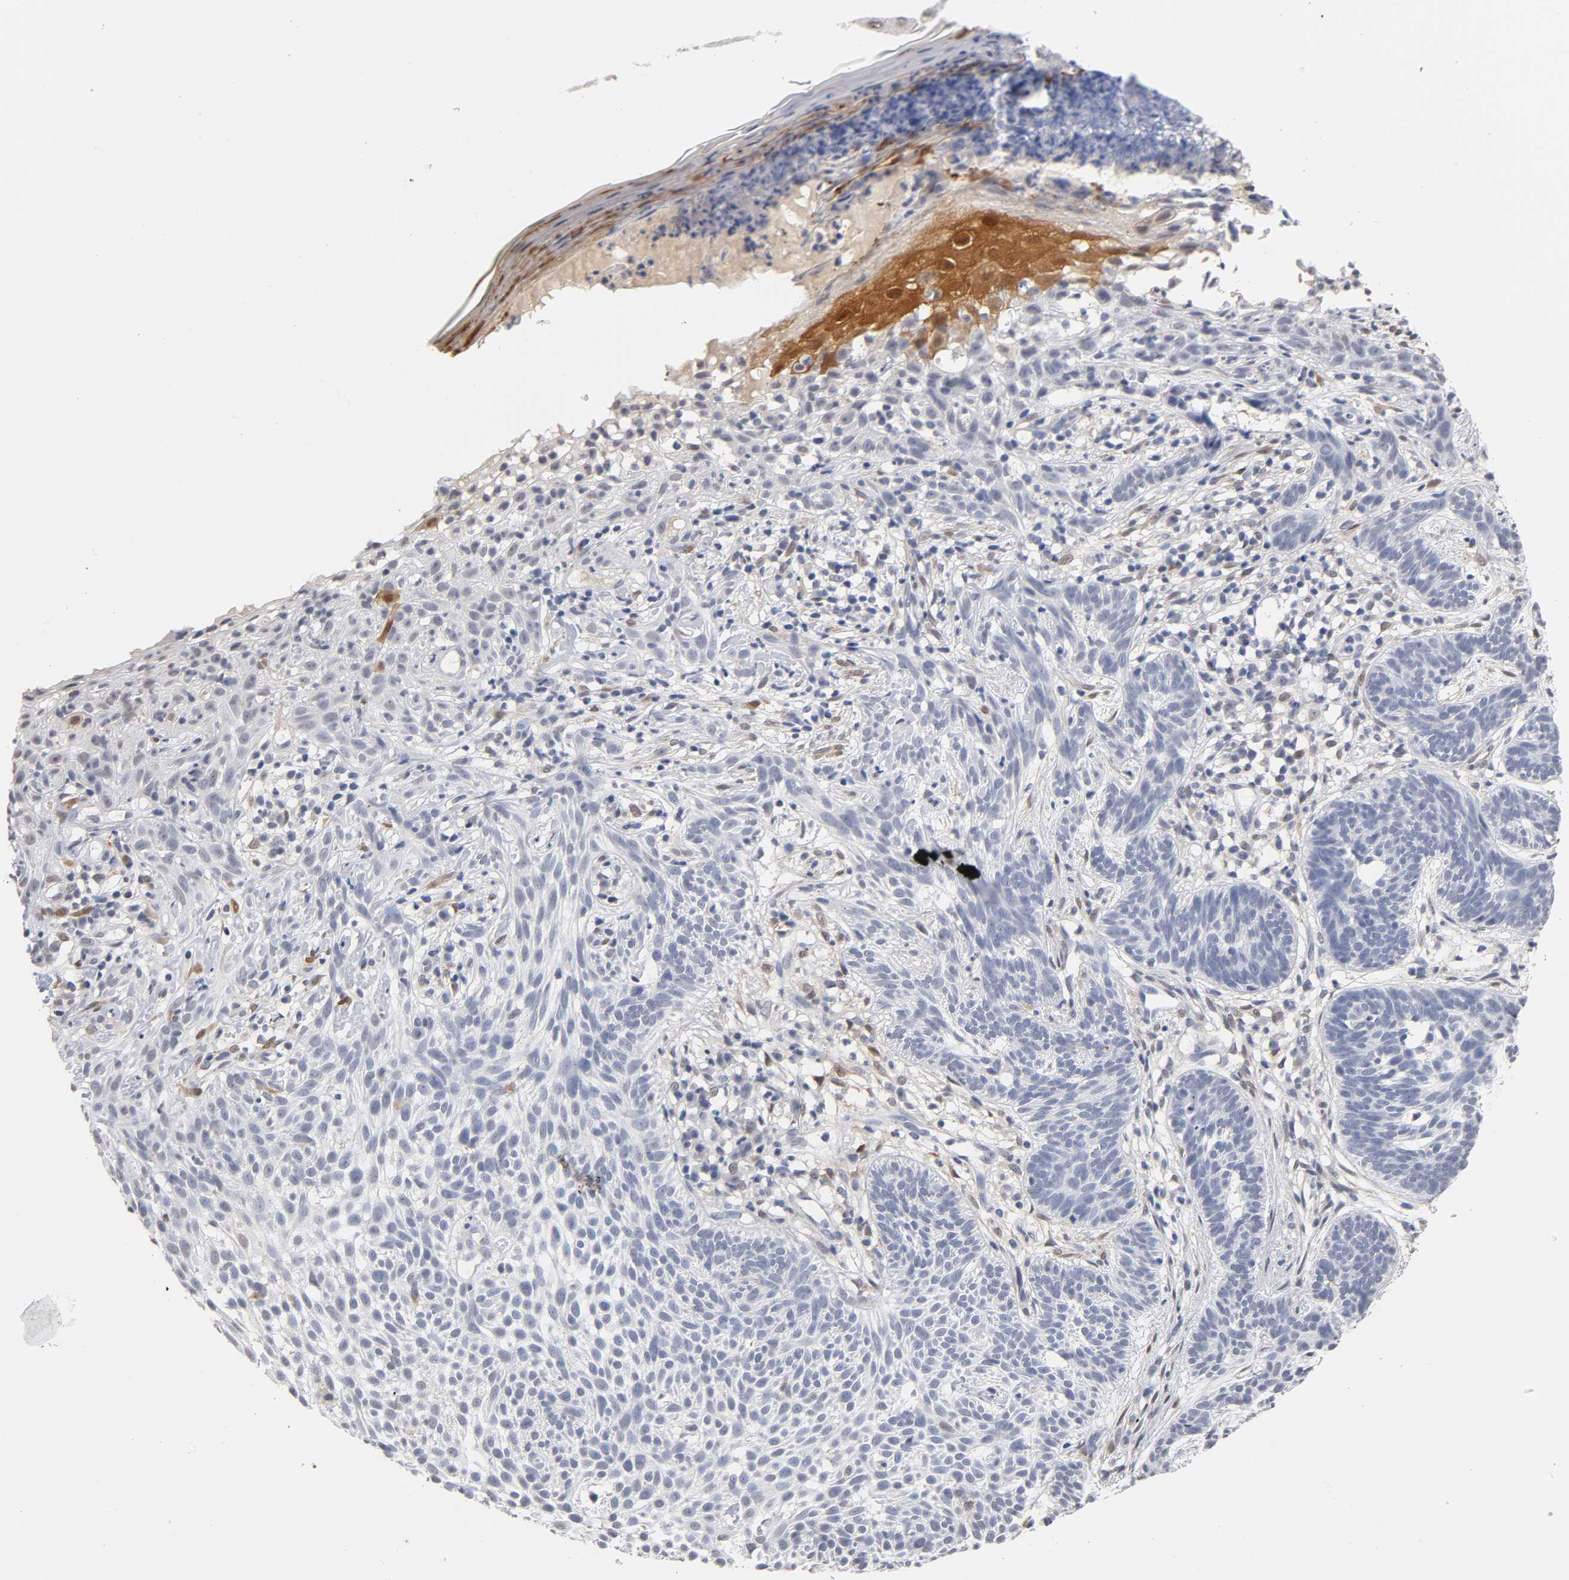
{"staining": {"intensity": "negative", "quantity": "none", "location": "none"}, "tissue": "skin cancer", "cell_type": "Tumor cells", "image_type": "cancer", "snomed": [{"axis": "morphology", "description": "Normal tissue, NOS"}, {"axis": "morphology", "description": "Basal cell carcinoma"}, {"axis": "topography", "description": "Skin"}], "caption": "There is no significant staining in tumor cells of skin cancer.", "gene": "CRABP2", "patient": {"sex": "female", "age": 69}}